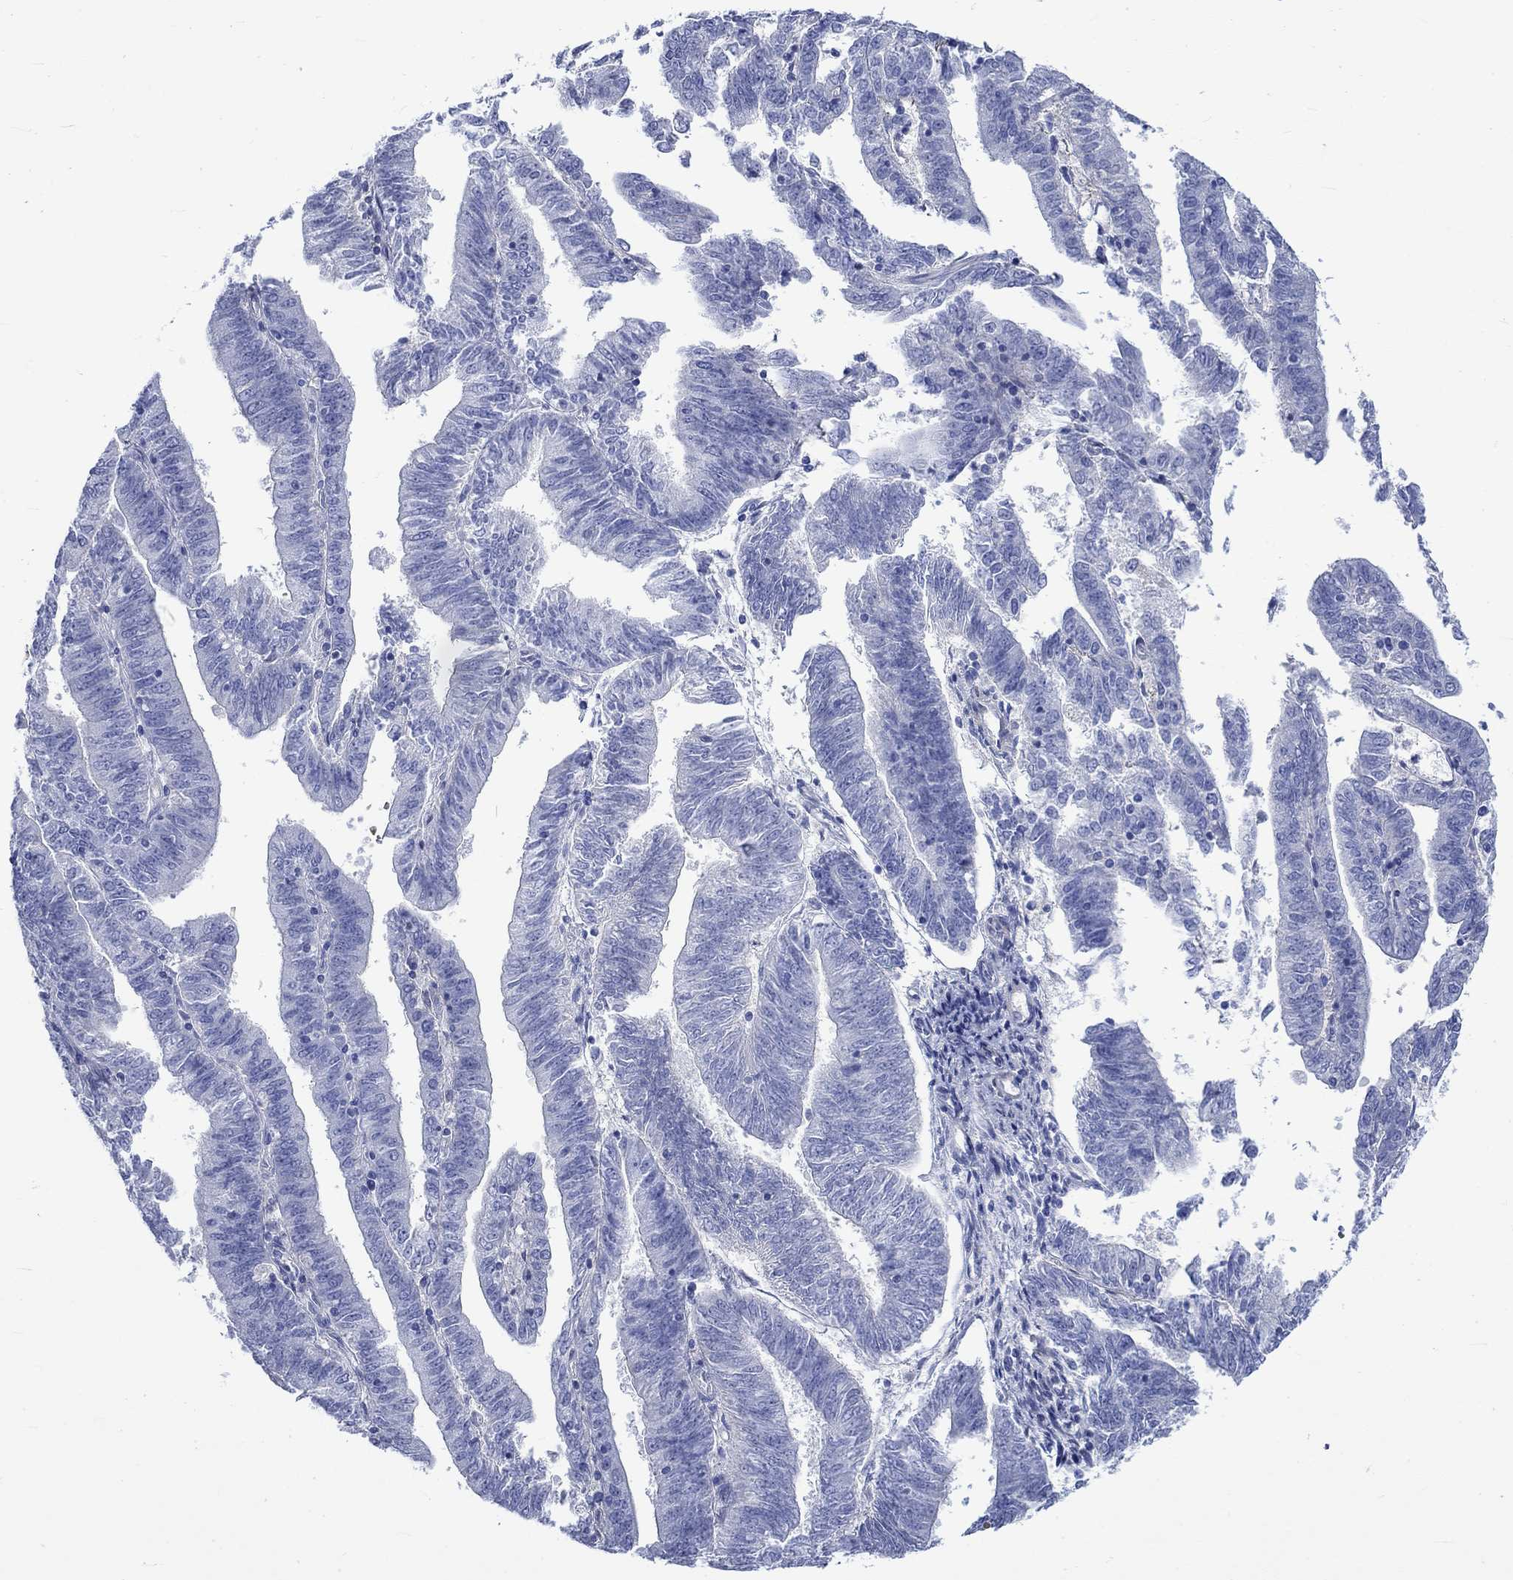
{"staining": {"intensity": "negative", "quantity": "none", "location": "none"}, "tissue": "endometrial cancer", "cell_type": "Tumor cells", "image_type": "cancer", "snomed": [{"axis": "morphology", "description": "Adenocarcinoma, NOS"}, {"axis": "topography", "description": "Endometrium"}], "caption": "Immunohistochemical staining of human endometrial cancer (adenocarcinoma) demonstrates no significant staining in tumor cells.", "gene": "NRIP3", "patient": {"sex": "female", "age": 82}}